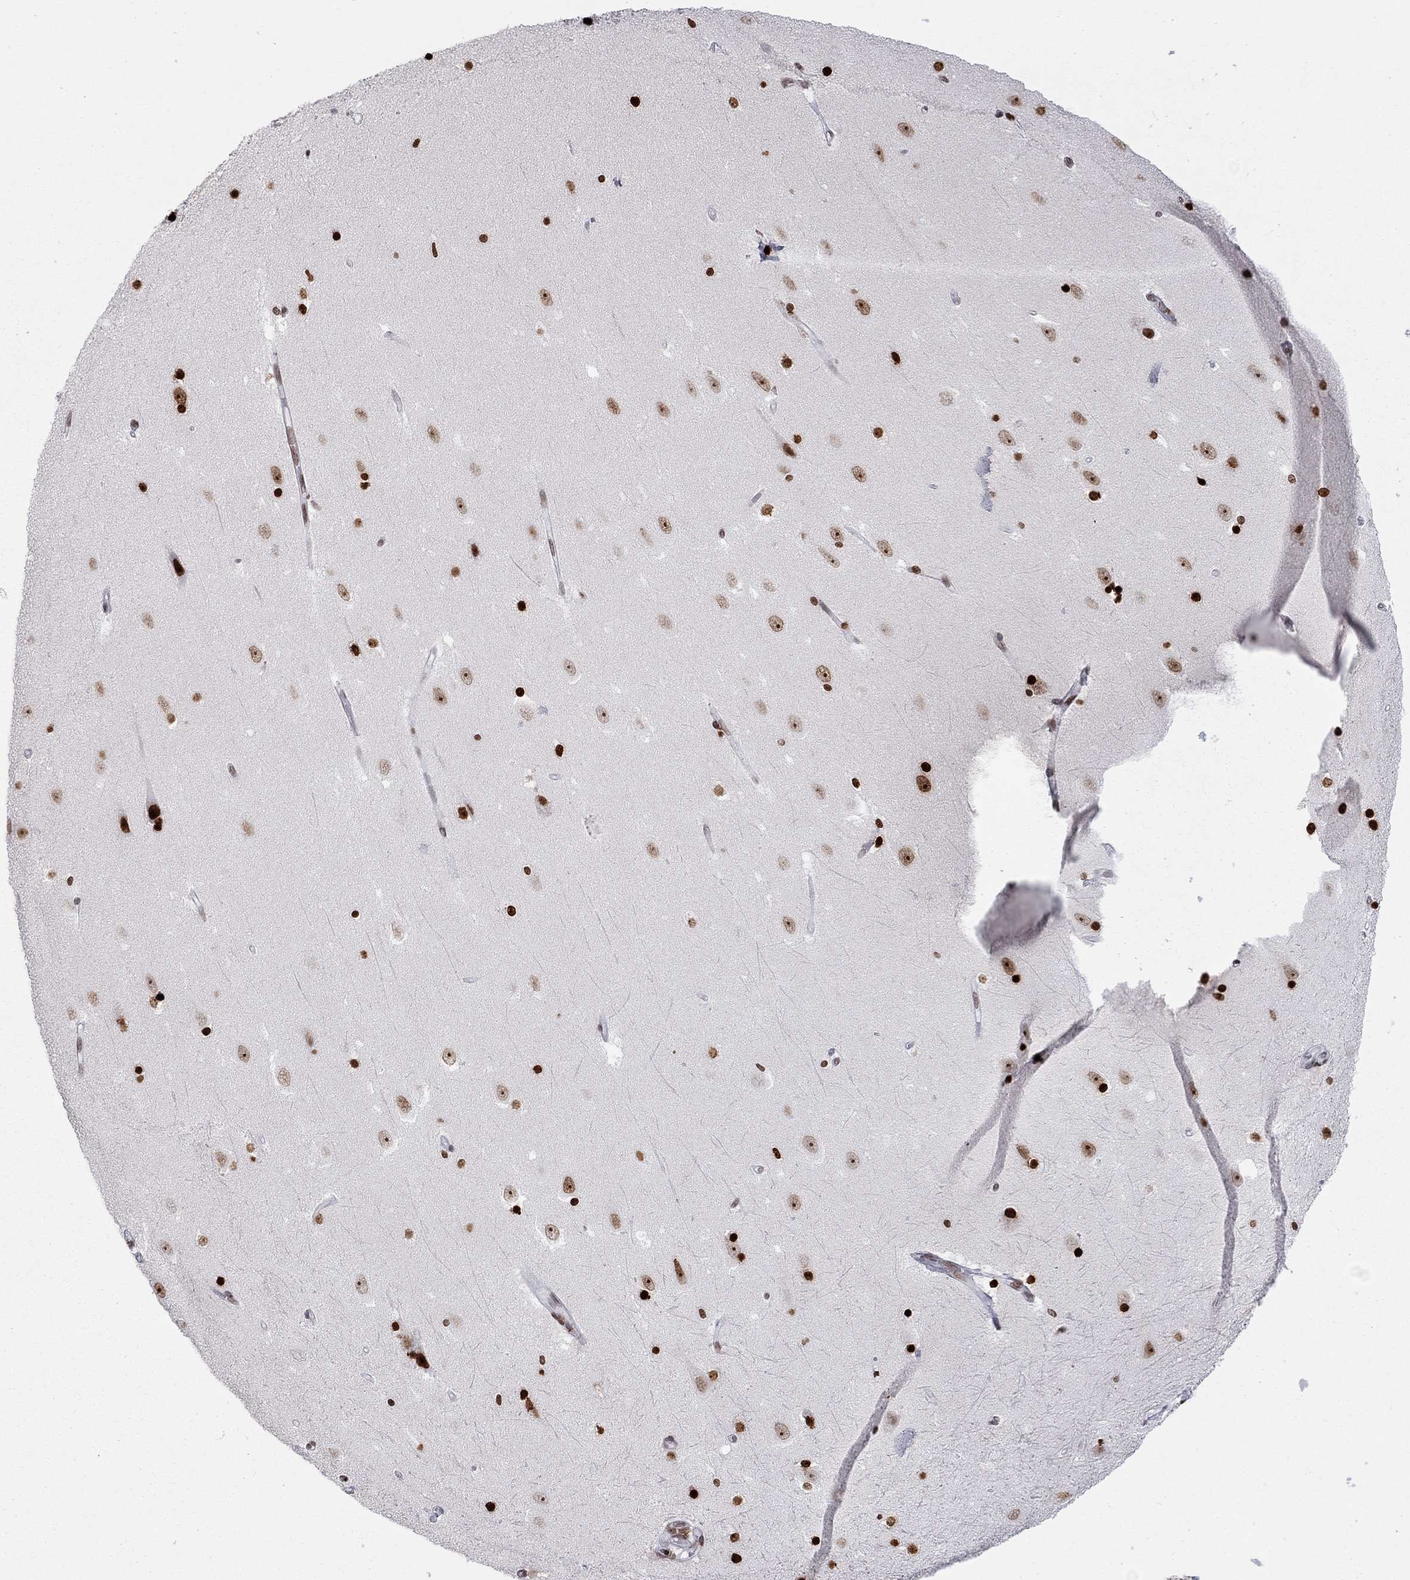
{"staining": {"intensity": "strong", "quantity": ">75%", "location": "nuclear"}, "tissue": "hippocampus", "cell_type": "Glial cells", "image_type": "normal", "snomed": [{"axis": "morphology", "description": "Normal tissue, NOS"}, {"axis": "topography", "description": "Hippocampus"}], "caption": "A histopathology image of hippocampus stained for a protein exhibits strong nuclear brown staining in glial cells. Nuclei are stained in blue.", "gene": "H2AX", "patient": {"sex": "male", "age": 49}}